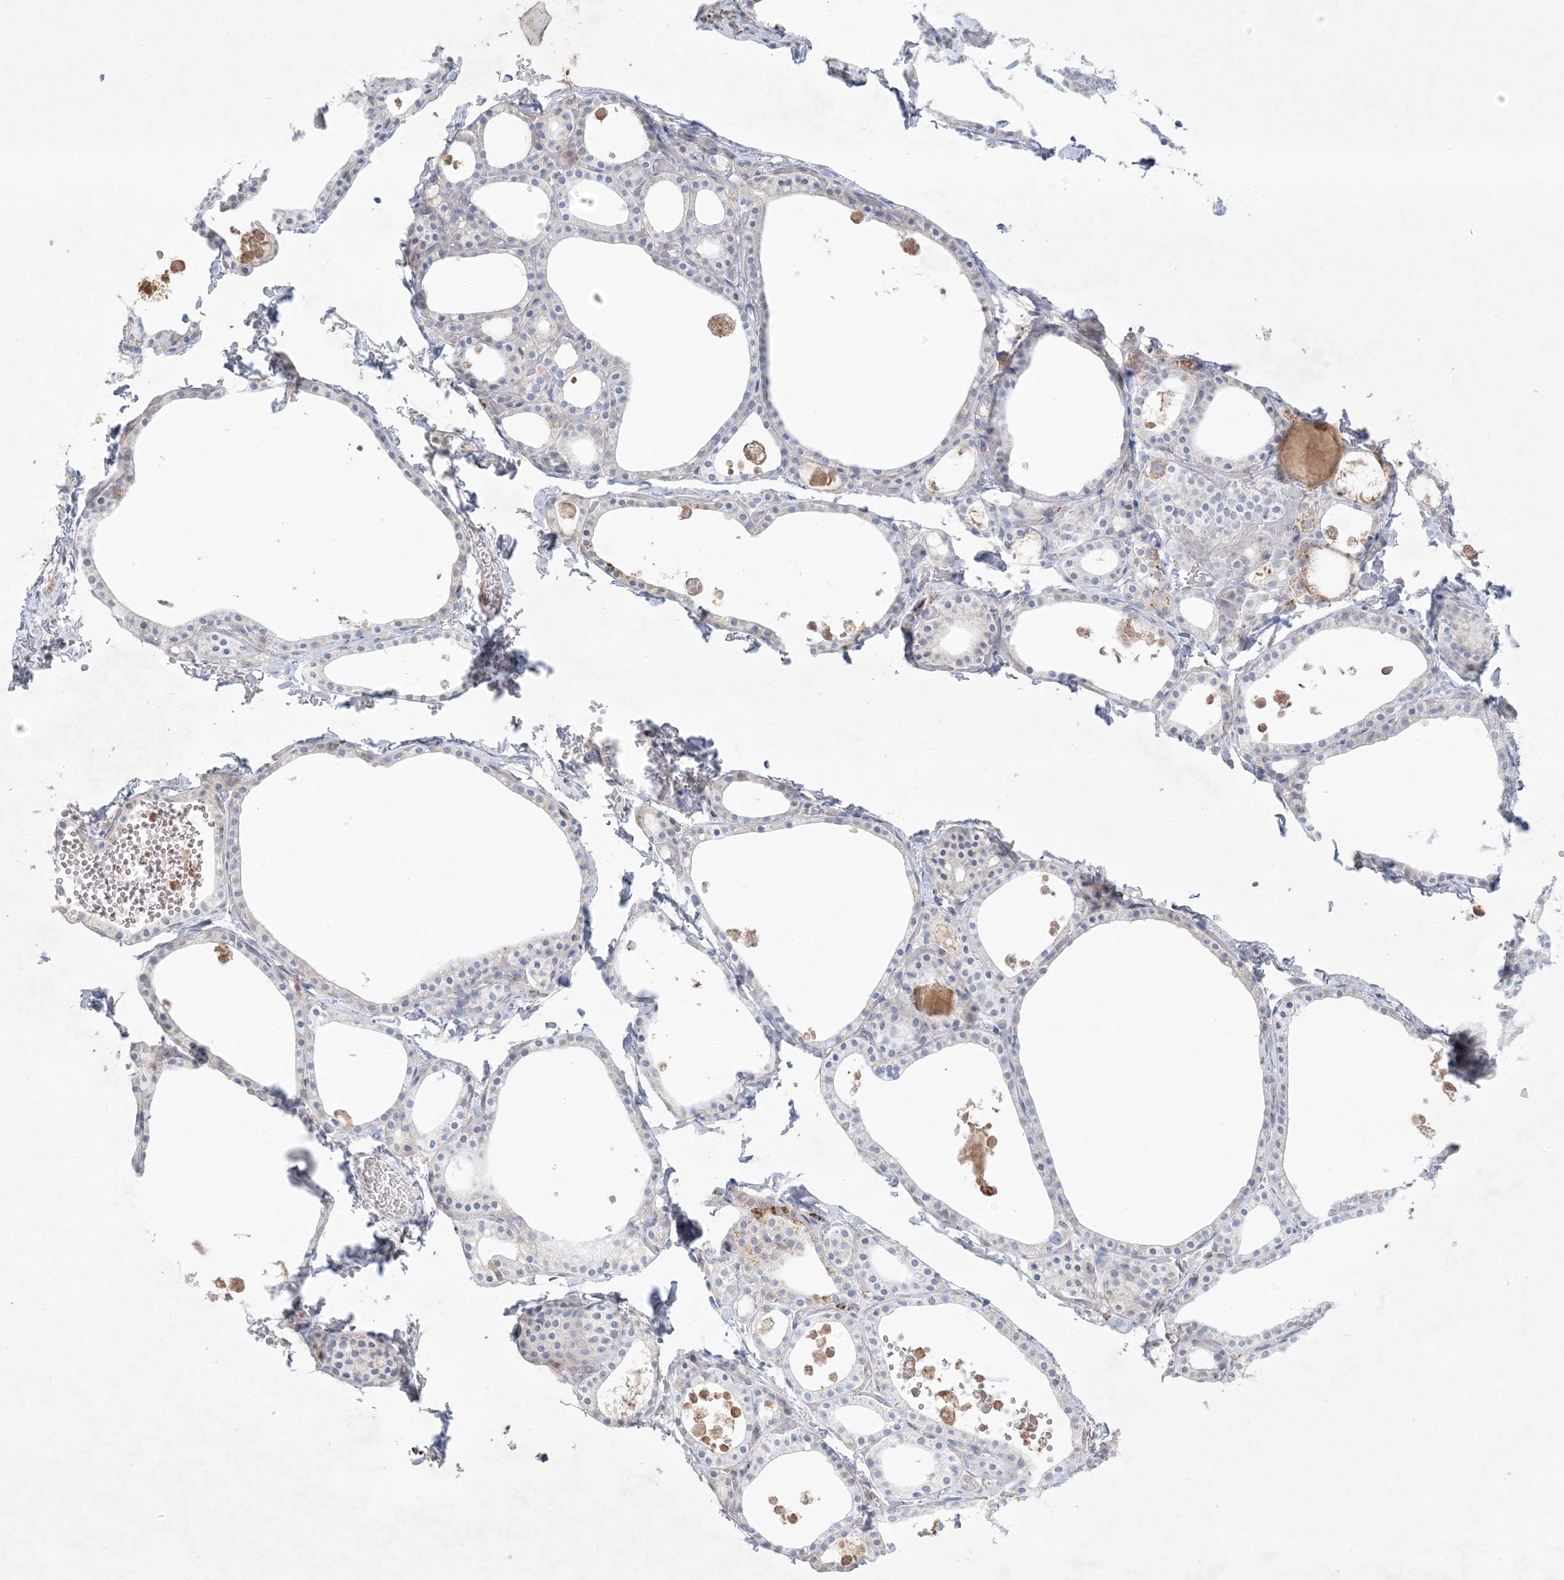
{"staining": {"intensity": "weak", "quantity": "<25%", "location": "cytoplasmic/membranous"}, "tissue": "thyroid gland", "cell_type": "Glandular cells", "image_type": "normal", "snomed": [{"axis": "morphology", "description": "Normal tissue, NOS"}, {"axis": "topography", "description": "Thyroid gland"}], "caption": "Immunohistochemical staining of benign thyroid gland reveals no significant expression in glandular cells.", "gene": "KCTD6", "patient": {"sex": "male", "age": 56}}